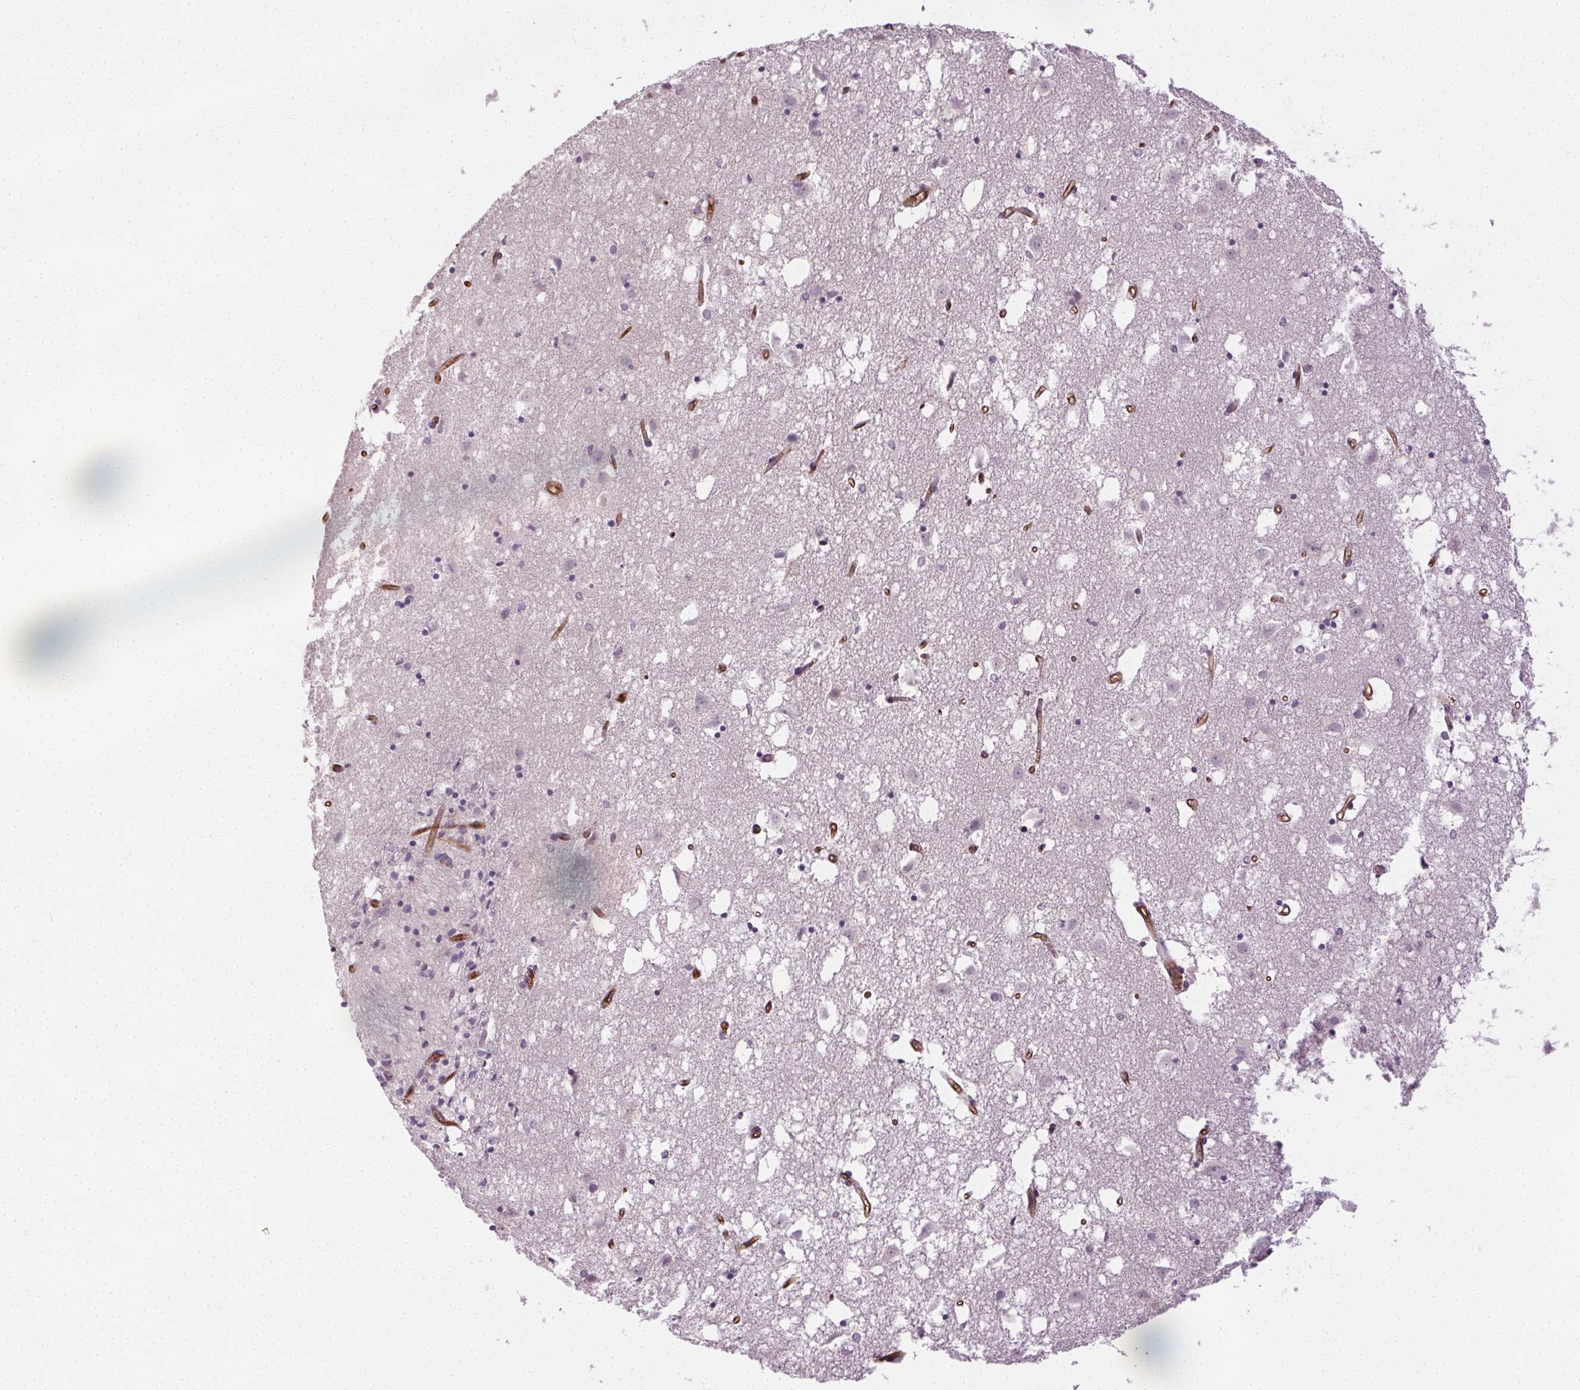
{"staining": {"intensity": "negative", "quantity": "none", "location": "none"}, "tissue": "caudate", "cell_type": "Glial cells", "image_type": "normal", "snomed": [{"axis": "morphology", "description": "Normal tissue, NOS"}, {"axis": "topography", "description": "Lateral ventricle wall"}], "caption": "High power microscopy histopathology image of an IHC image of unremarkable caudate, revealing no significant staining in glial cells. (Brightfield microscopy of DAB IHC at high magnification).", "gene": "PODXL", "patient": {"sex": "male", "age": 70}}